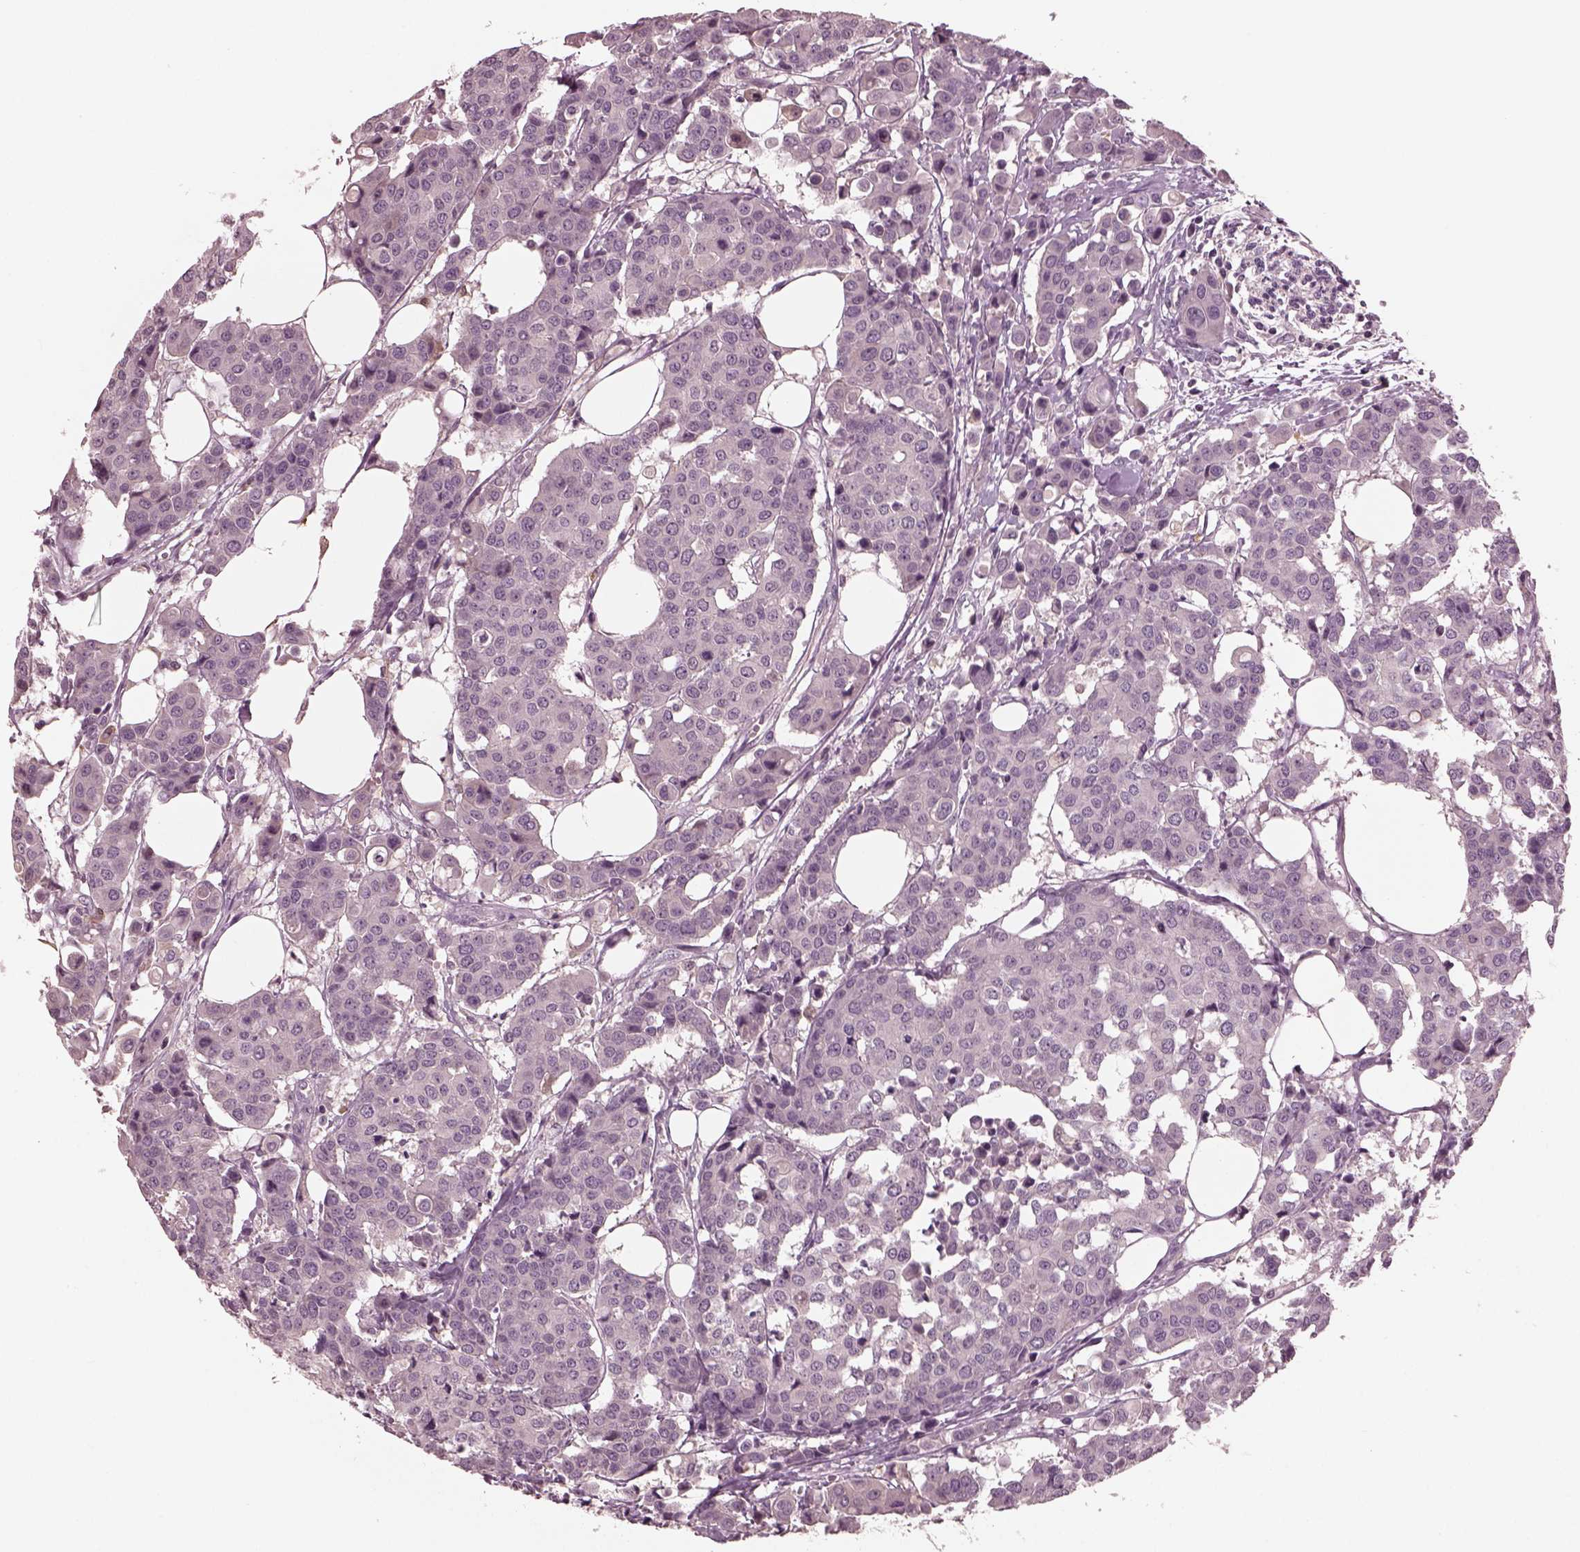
{"staining": {"intensity": "negative", "quantity": "none", "location": "none"}, "tissue": "carcinoid", "cell_type": "Tumor cells", "image_type": "cancer", "snomed": [{"axis": "morphology", "description": "Carcinoid, malignant, NOS"}, {"axis": "topography", "description": "Colon"}], "caption": "A micrograph of carcinoid stained for a protein demonstrates no brown staining in tumor cells.", "gene": "PORCN", "patient": {"sex": "male", "age": 81}}